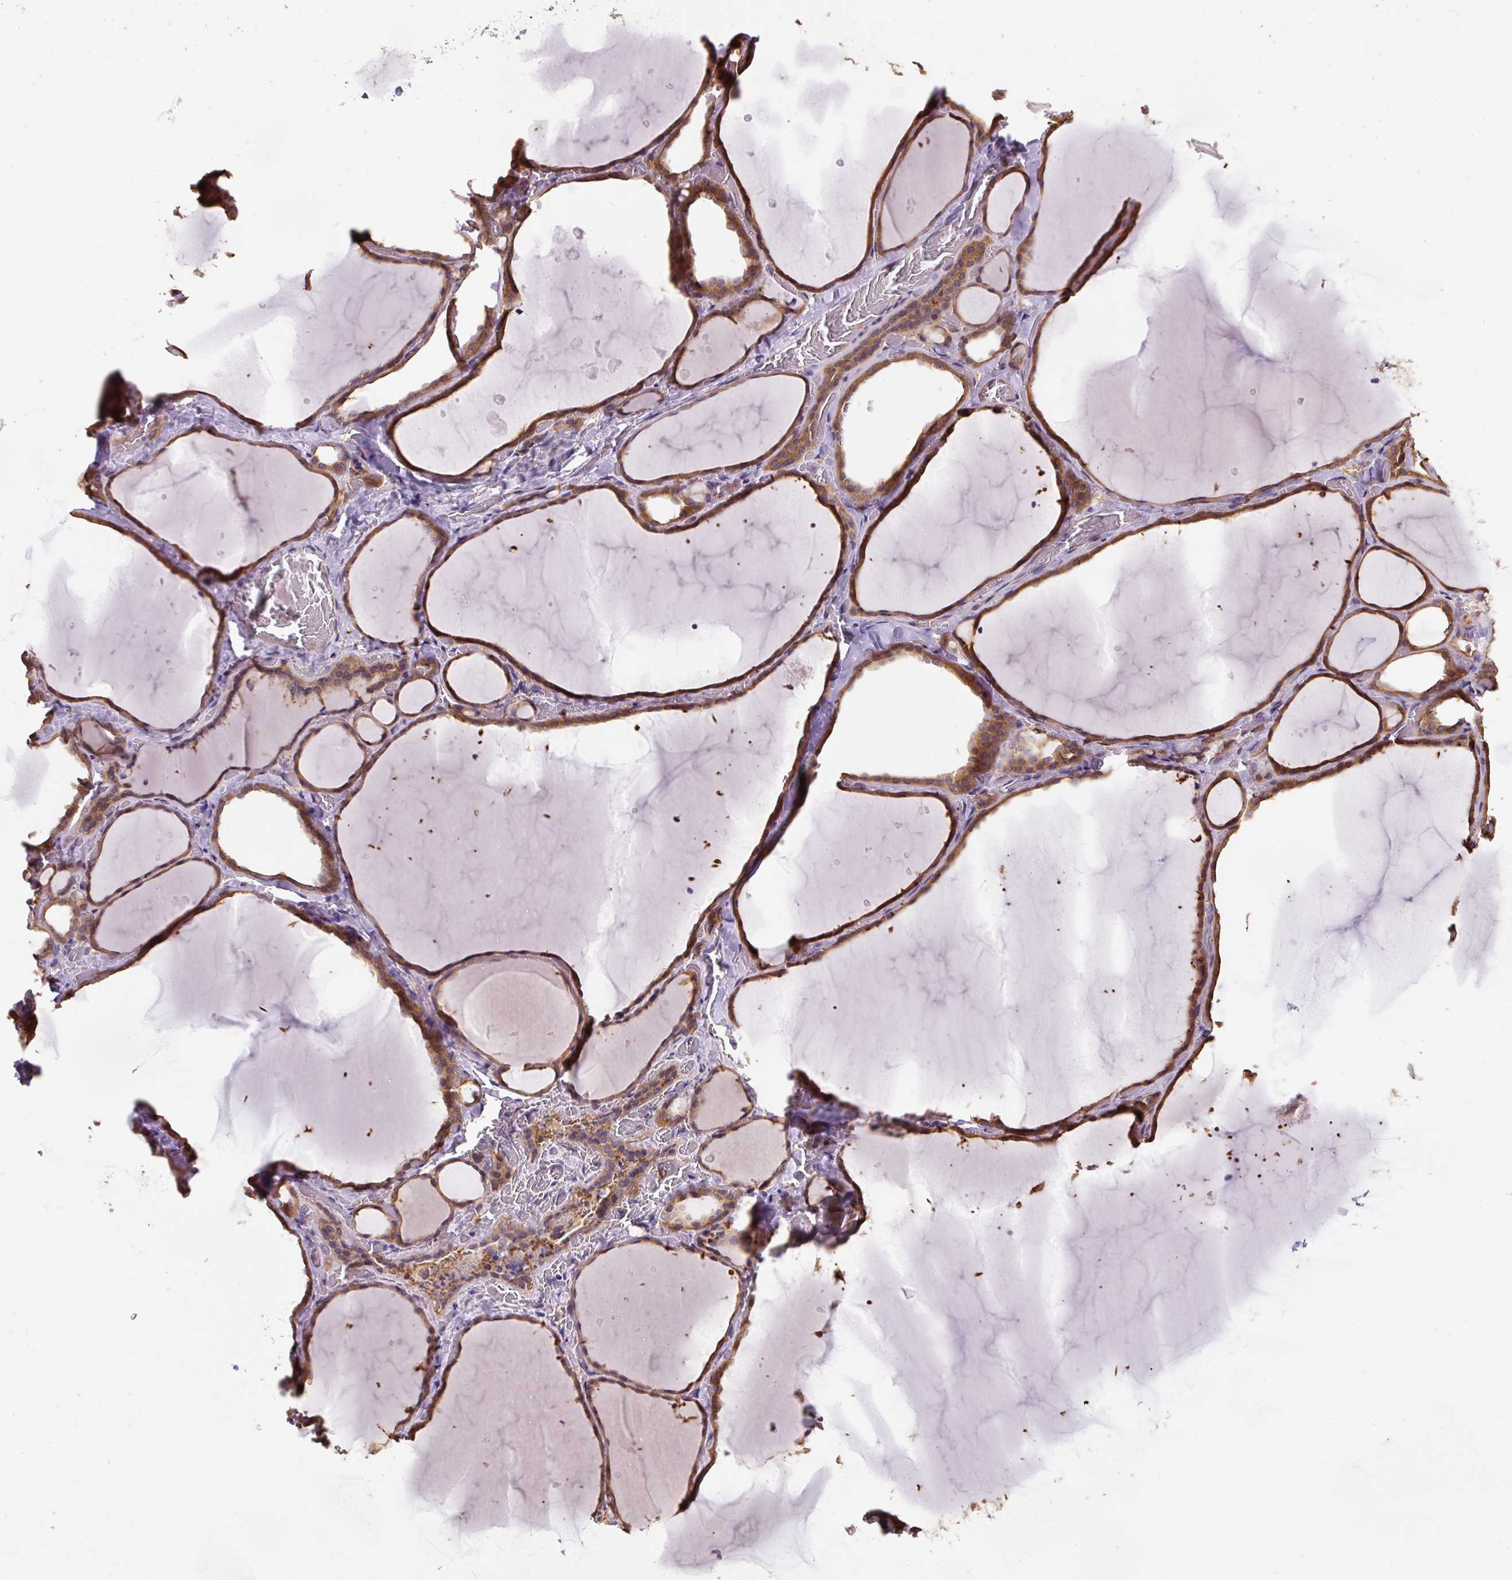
{"staining": {"intensity": "moderate", "quantity": ">75%", "location": "cytoplasmic/membranous,nuclear"}, "tissue": "thyroid gland", "cell_type": "Glandular cells", "image_type": "normal", "snomed": [{"axis": "morphology", "description": "Normal tissue, NOS"}, {"axis": "topography", "description": "Thyroid gland"}], "caption": "Protein staining of normal thyroid gland shows moderate cytoplasmic/membranous,nuclear staining in about >75% of glandular cells.", "gene": "ST13", "patient": {"sex": "female", "age": 36}}